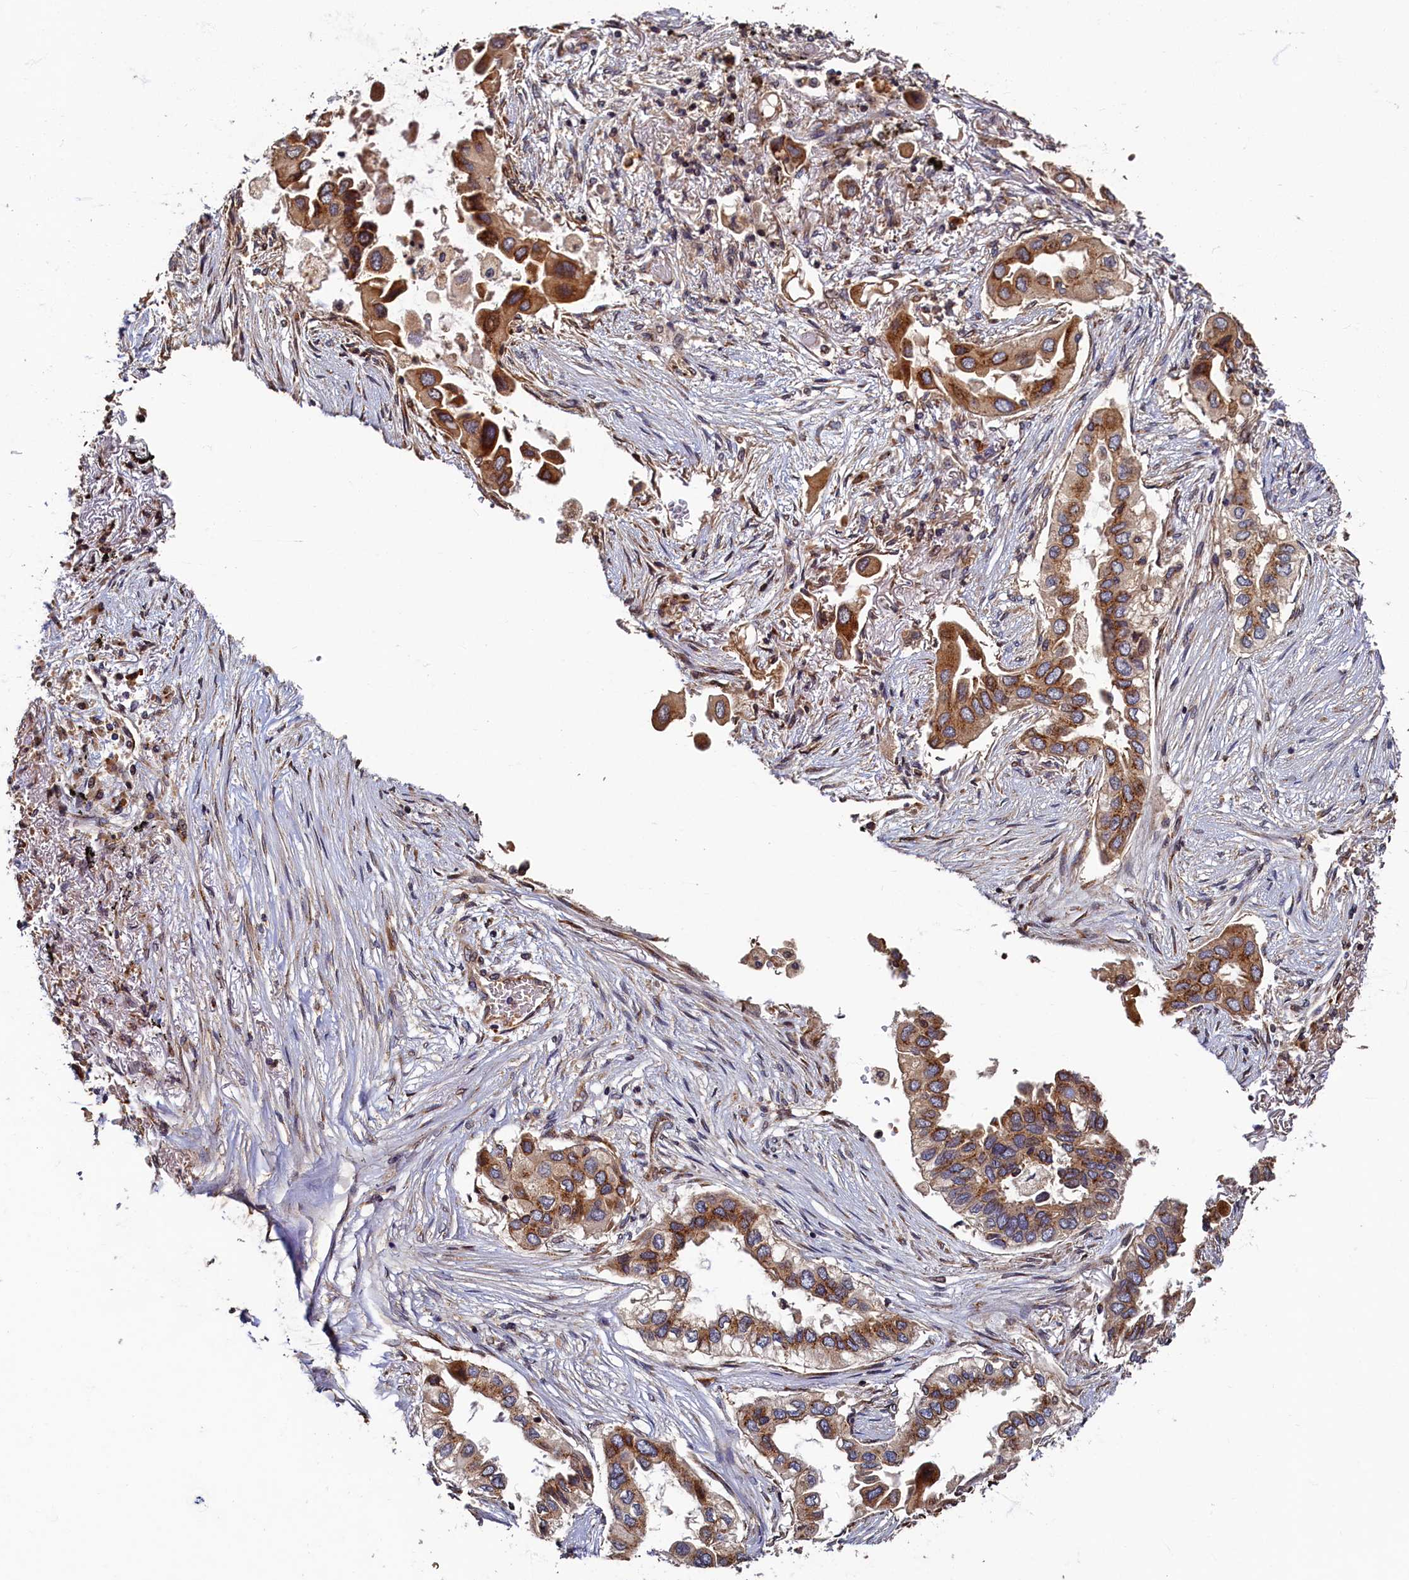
{"staining": {"intensity": "moderate", "quantity": ">75%", "location": "cytoplasmic/membranous"}, "tissue": "lung cancer", "cell_type": "Tumor cells", "image_type": "cancer", "snomed": [{"axis": "morphology", "description": "Adenocarcinoma, NOS"}, {"axis": "topography", "description": "Lung"}], "caption": "There is medium levels of moderate cytoplasmic/membranous staining in tumor cells of lung adenocarcinoma, as demonstrated by immunohistochemical staining (brown color).", "gene": "TMEM181", "patient": {"sex": "female", "age": 76}}